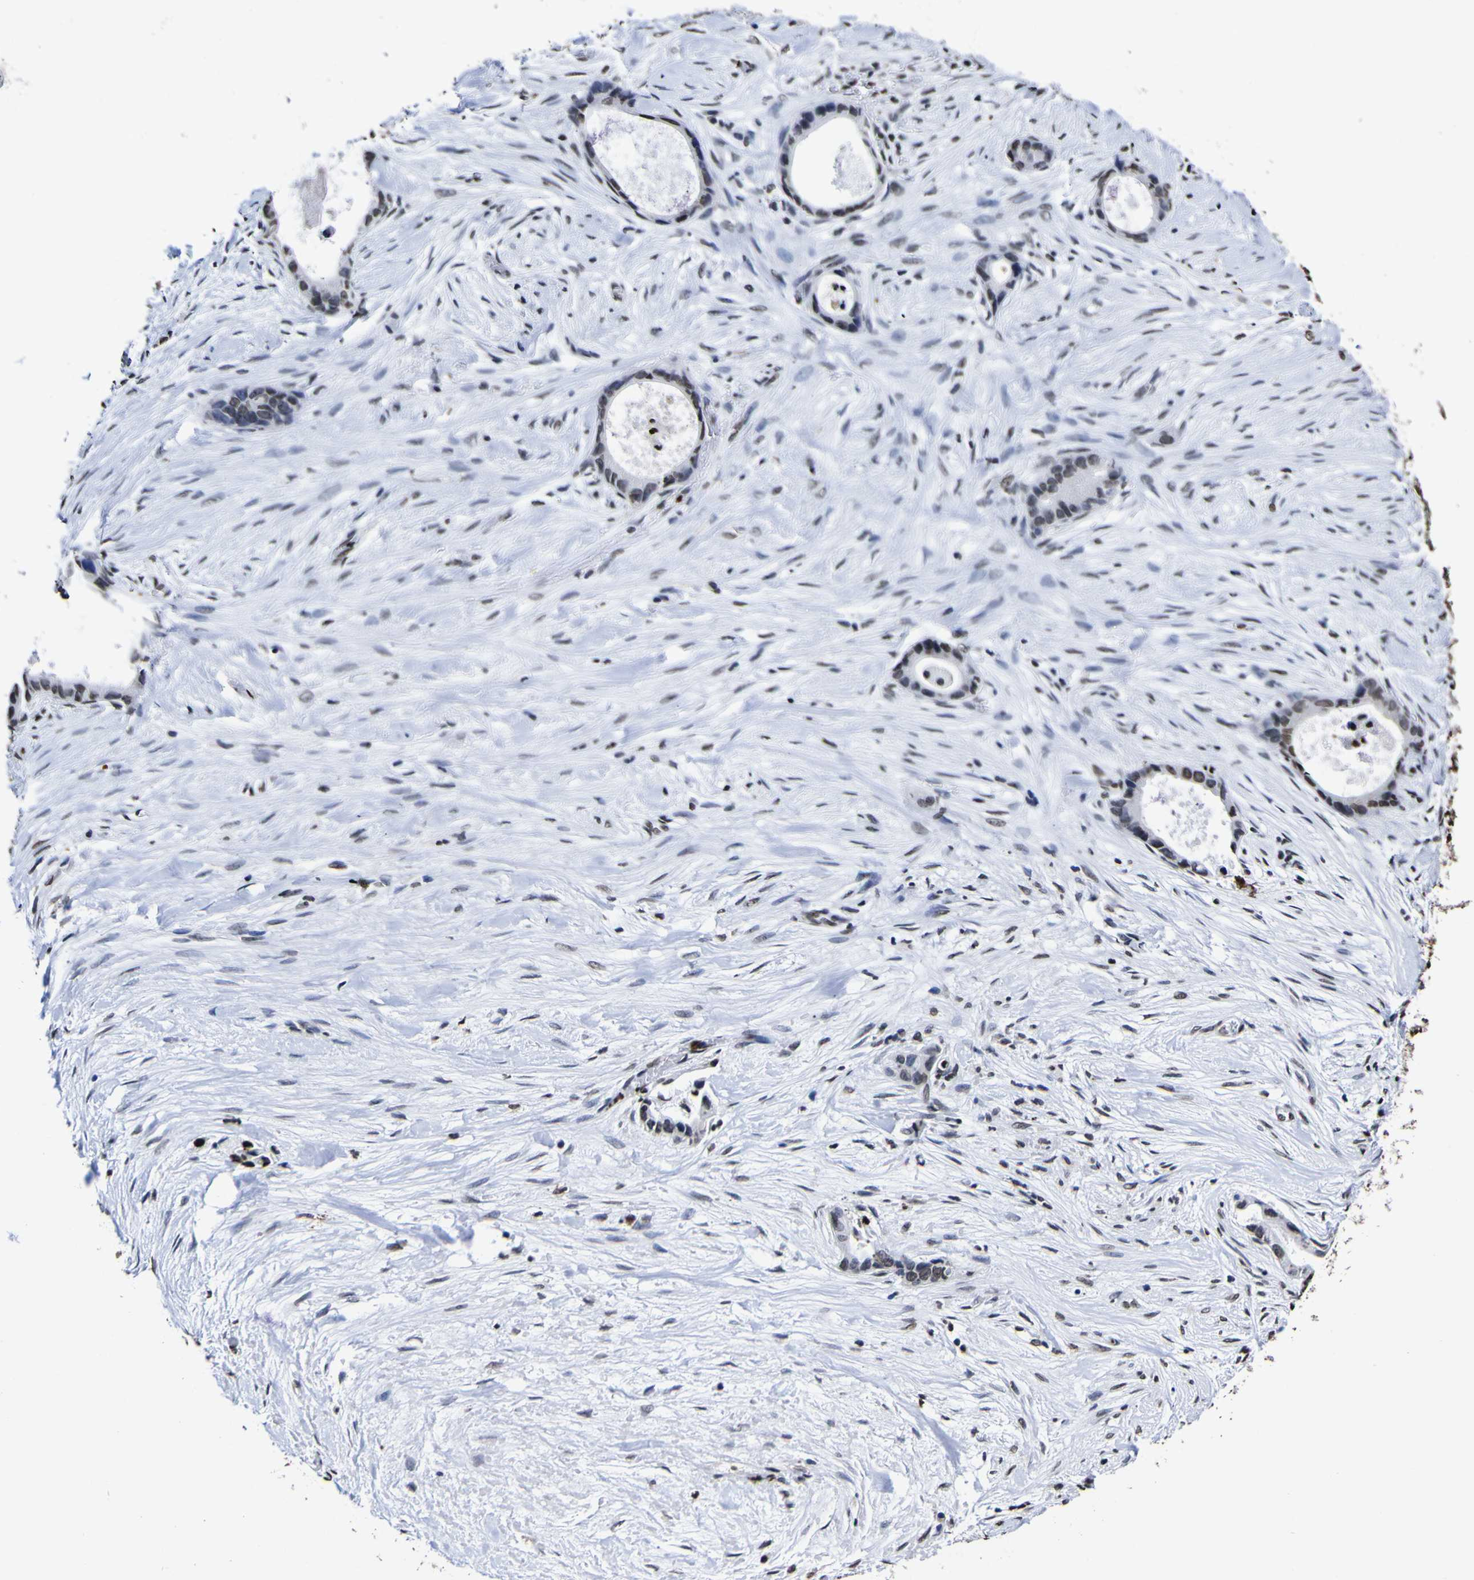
{"staining": {"intensity": "moderate", "quantity": "<25%", "location": "nuclear"}, "tissue": "liver cancer", "cell_type": "Tumor cells", "image_type": "cancer", "snomed": [{"axis": "morphology", "description": "Cholangiocarcinoma"}, {"axis": "topography", "description": "Liver"}], "caption": "Protein analysis of liver cancer tissue shows moderate nuclear expression in approximately <25% of tumor cells. (Brightfield microscopy of DAB IHC at high magnification).", "gene": "PIAS1", "patient": {"sex": "female", "age": 55}}